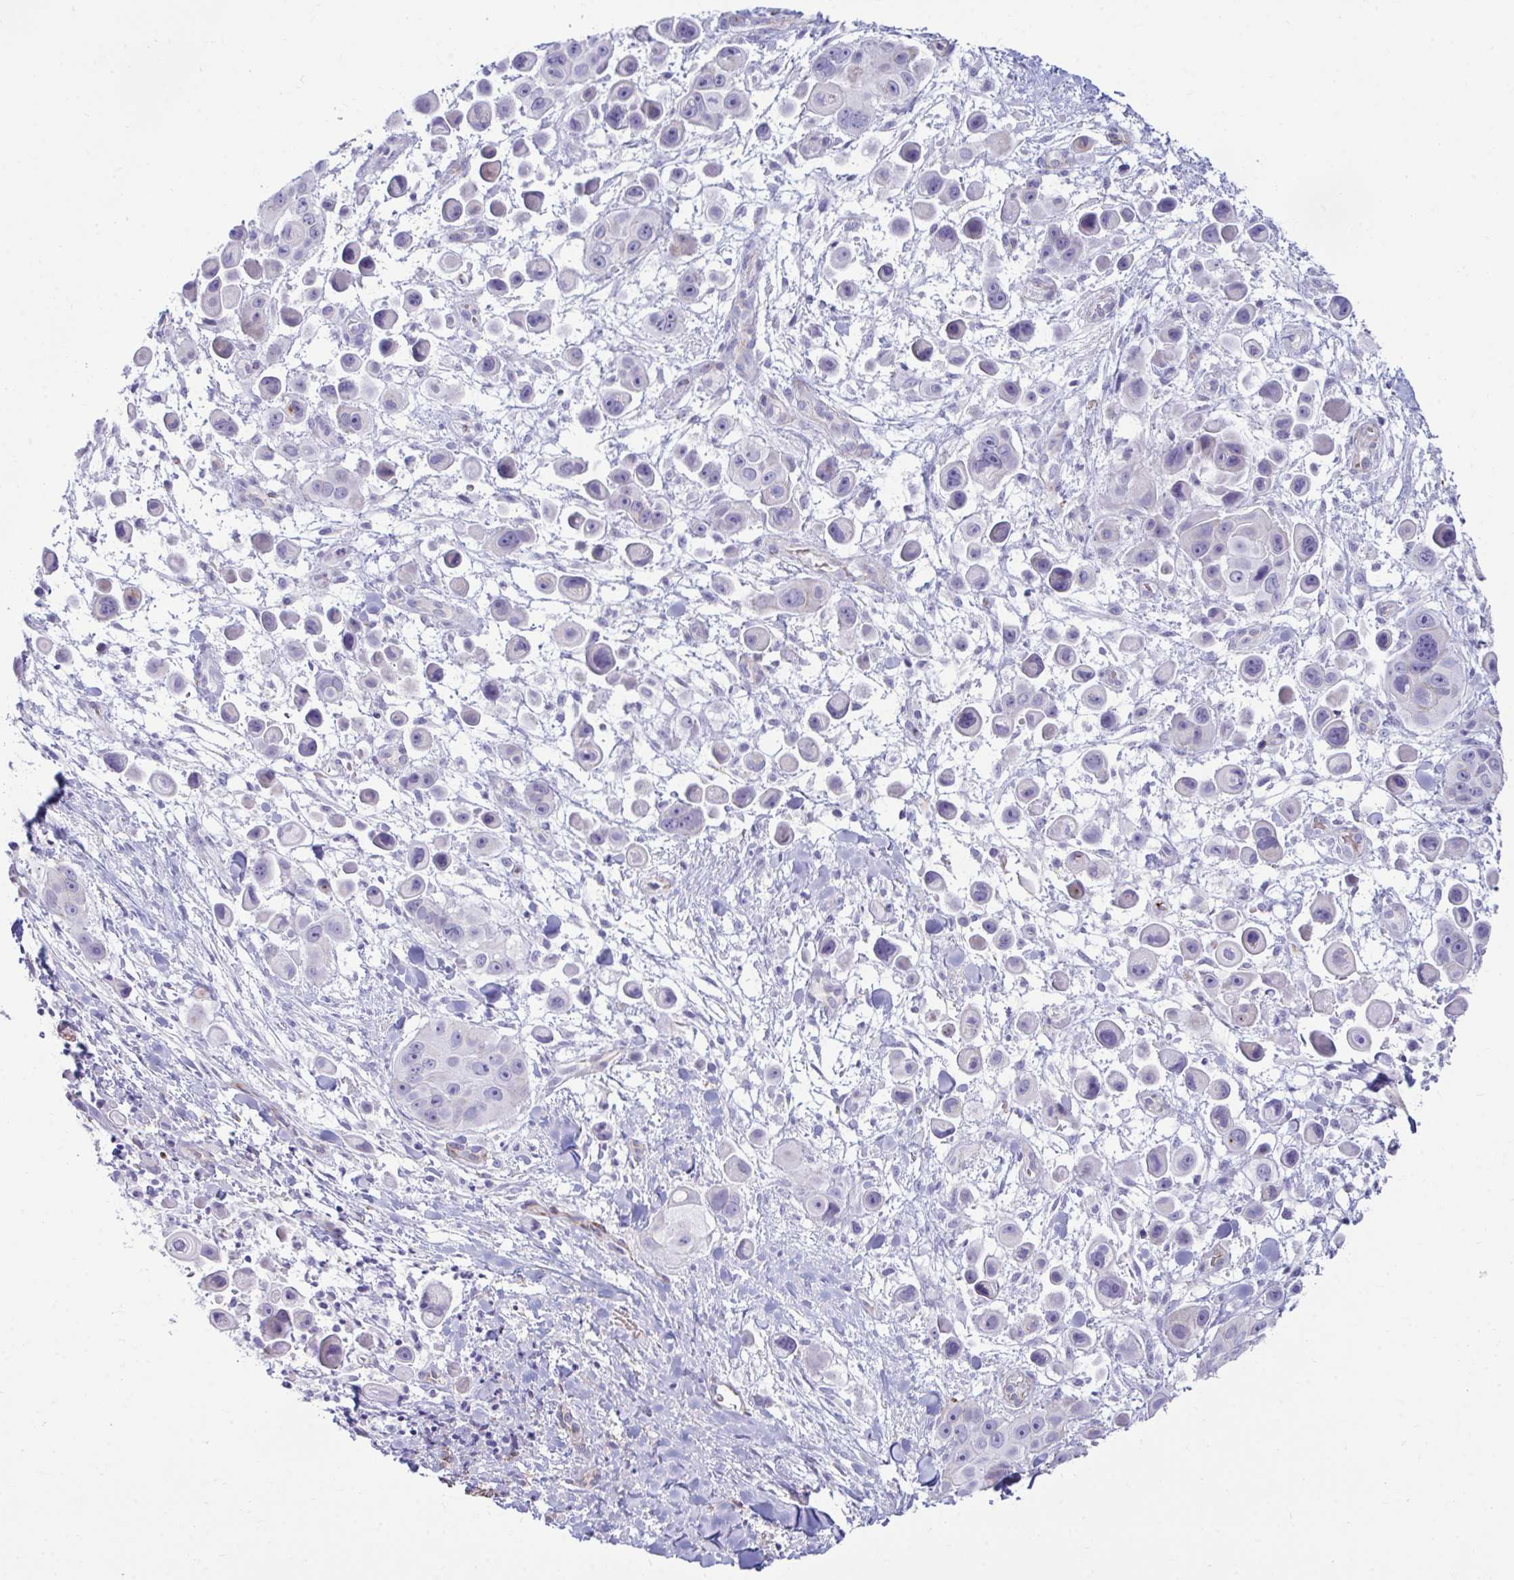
{"staining": {"intensity": "negative", "quantity": "none", "location": "none"}, "tissue": "skin cancer", "cell_type": "Tumor cells", "image_type": "cancer", "snomed": [{"axis": "morphology", "description": "Squamous cell carcinoma, NOS"}, {"axis": "topography", "description": "Skin"}], "caption": "The micrograph reveals no staining of tumor cells in skin cancer. (DAB (3,3'-diaminobenzidine) IHC, high magnification).", "gene": "UBL3", "patient": {"sex": "male", "age": 67}}